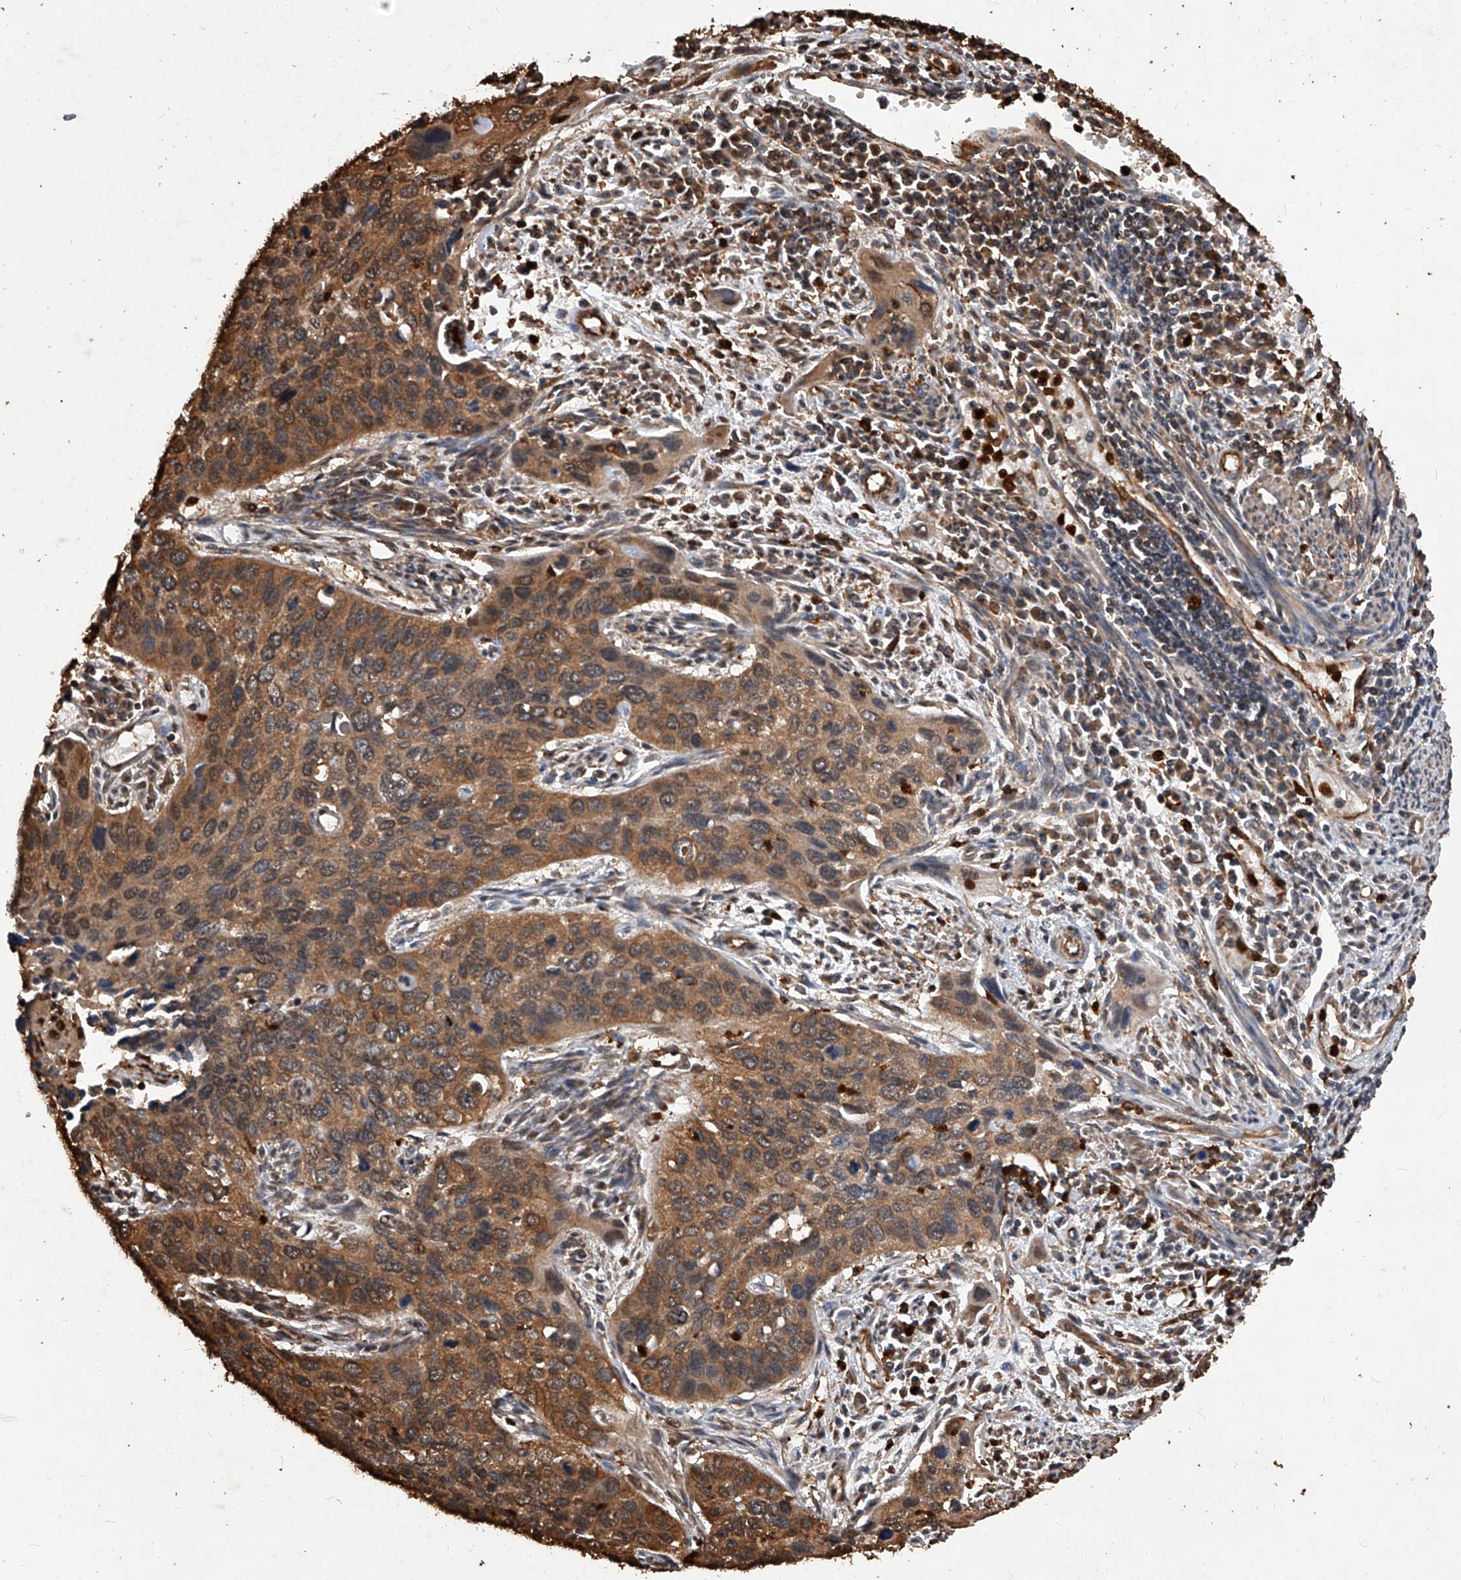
{"staining": {"intensity": "moderate", "quantity": ">75%", "location": "cytoplasmic/membranous"}, "tissue": "cervical cancer", "cell_type": "Tumor cells", "image_type": "cancer", "snomed": [{"axis": "morphology", "description": "Squamous cell carcinoma, NOS"}, {"axis": "topography", "description": "Cervix"}], "caption": "Protein expression analysis of squamous cell carcinoma (cervical) reveals moderate cytoplasmic/membranous staining in approximately >75% of tumor cells. (Stains: DAB in brown, nuclei in blue, Microscopy: brightfield microscopy at high magnification).", "gene": "UCP2", "patient": {"sex": "female", "age": 55}}